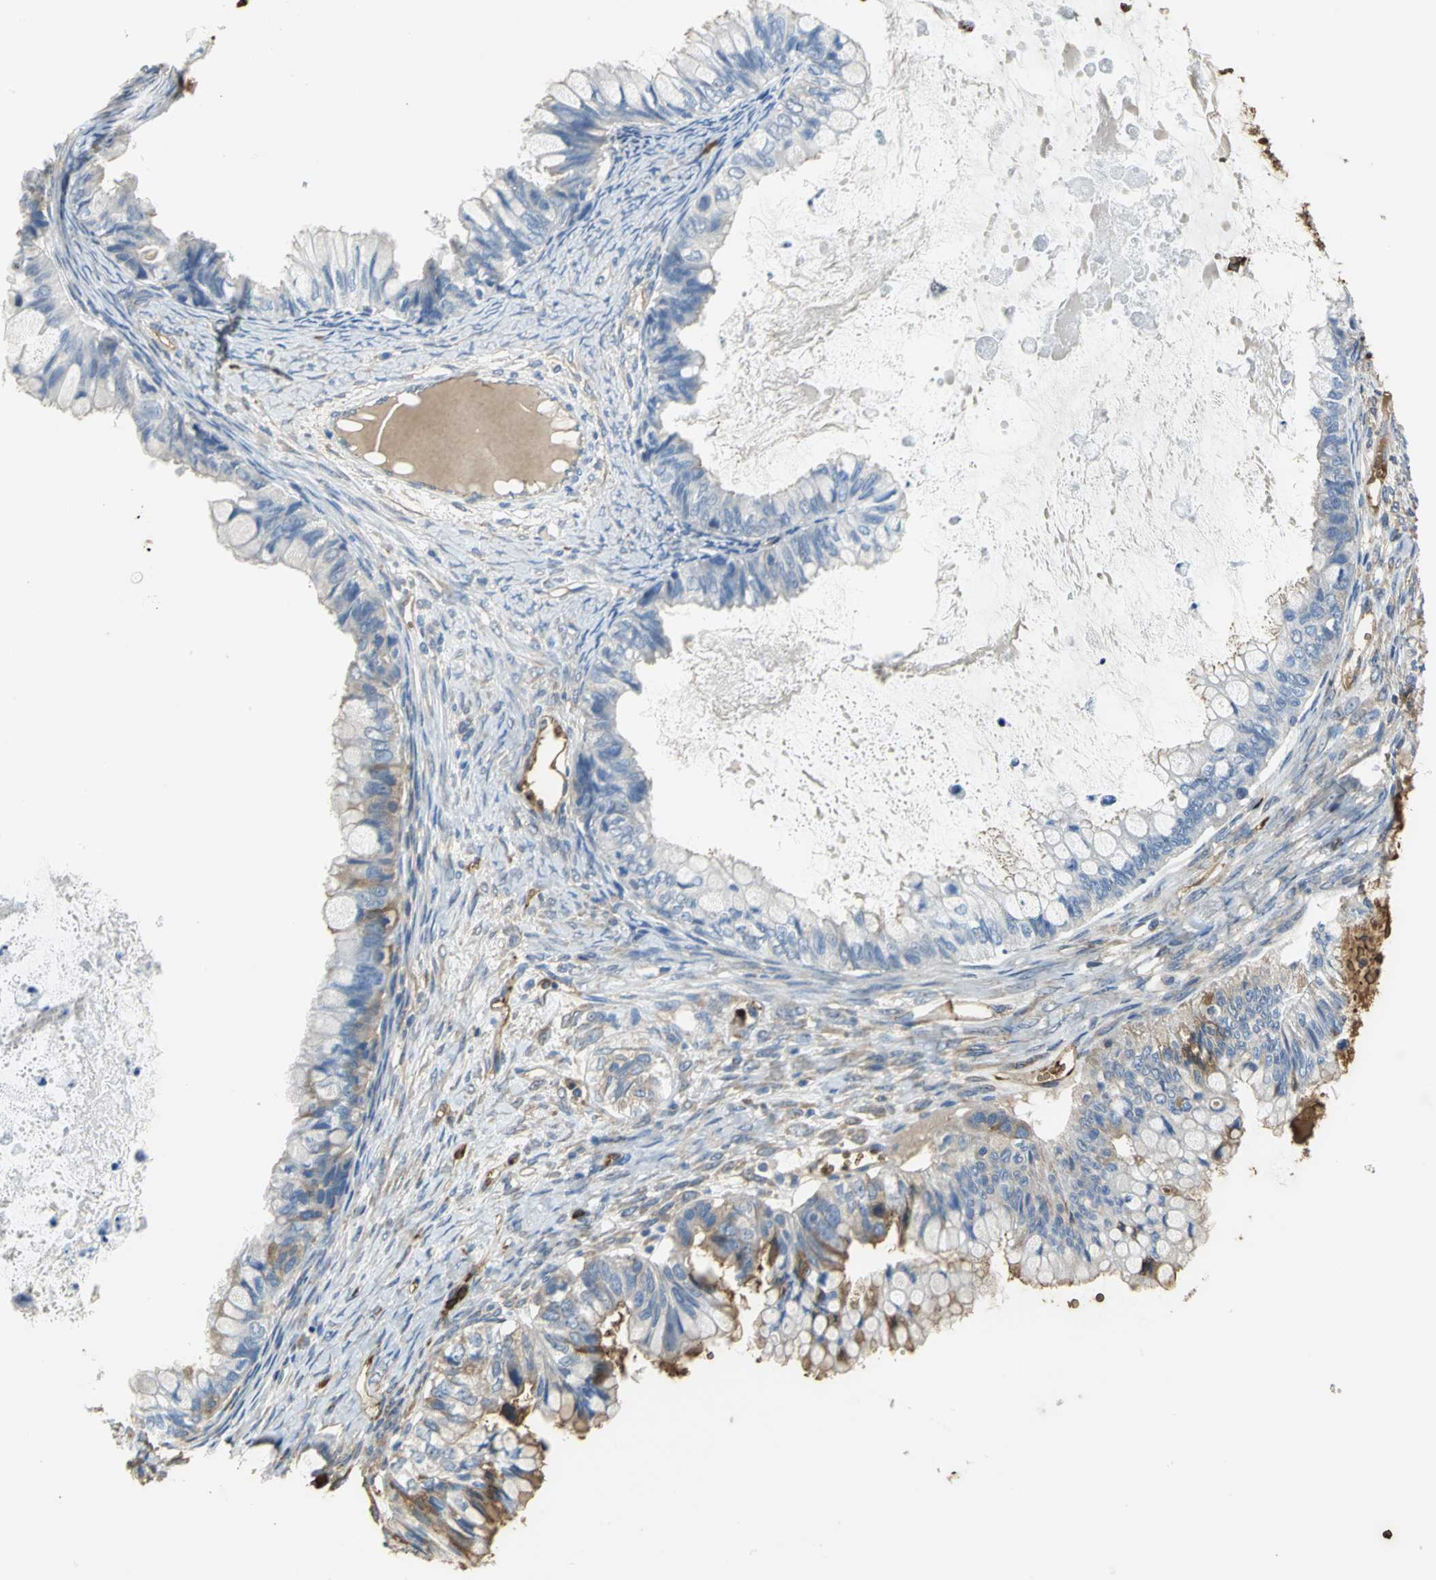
{"staining": {"intensity": "moderate", "quantity": "25%-75%", "location": "cytoplasmic/membranous"}, "tissue": "ovarian cancer", "cell_type": "Tumor cells", "image_type": "cancer", "snomed": [{"axis": "morphology", "description": "Cystadenocarcinoma, mucinous, NOS"}, {"axis": "topography", "description": "Ovary"}], "caption": "Immunohistochemistry (IHC) of human ovarian cancer demonstrates medium levels of moderate cytoplasmic/membranous staining in approximately 25%-75% of tumor cells. (Brightfield microscopy of DAB IHC at high magnification).", "gene": "TREM1", "patient": {"sex": "female", "age": 80}}